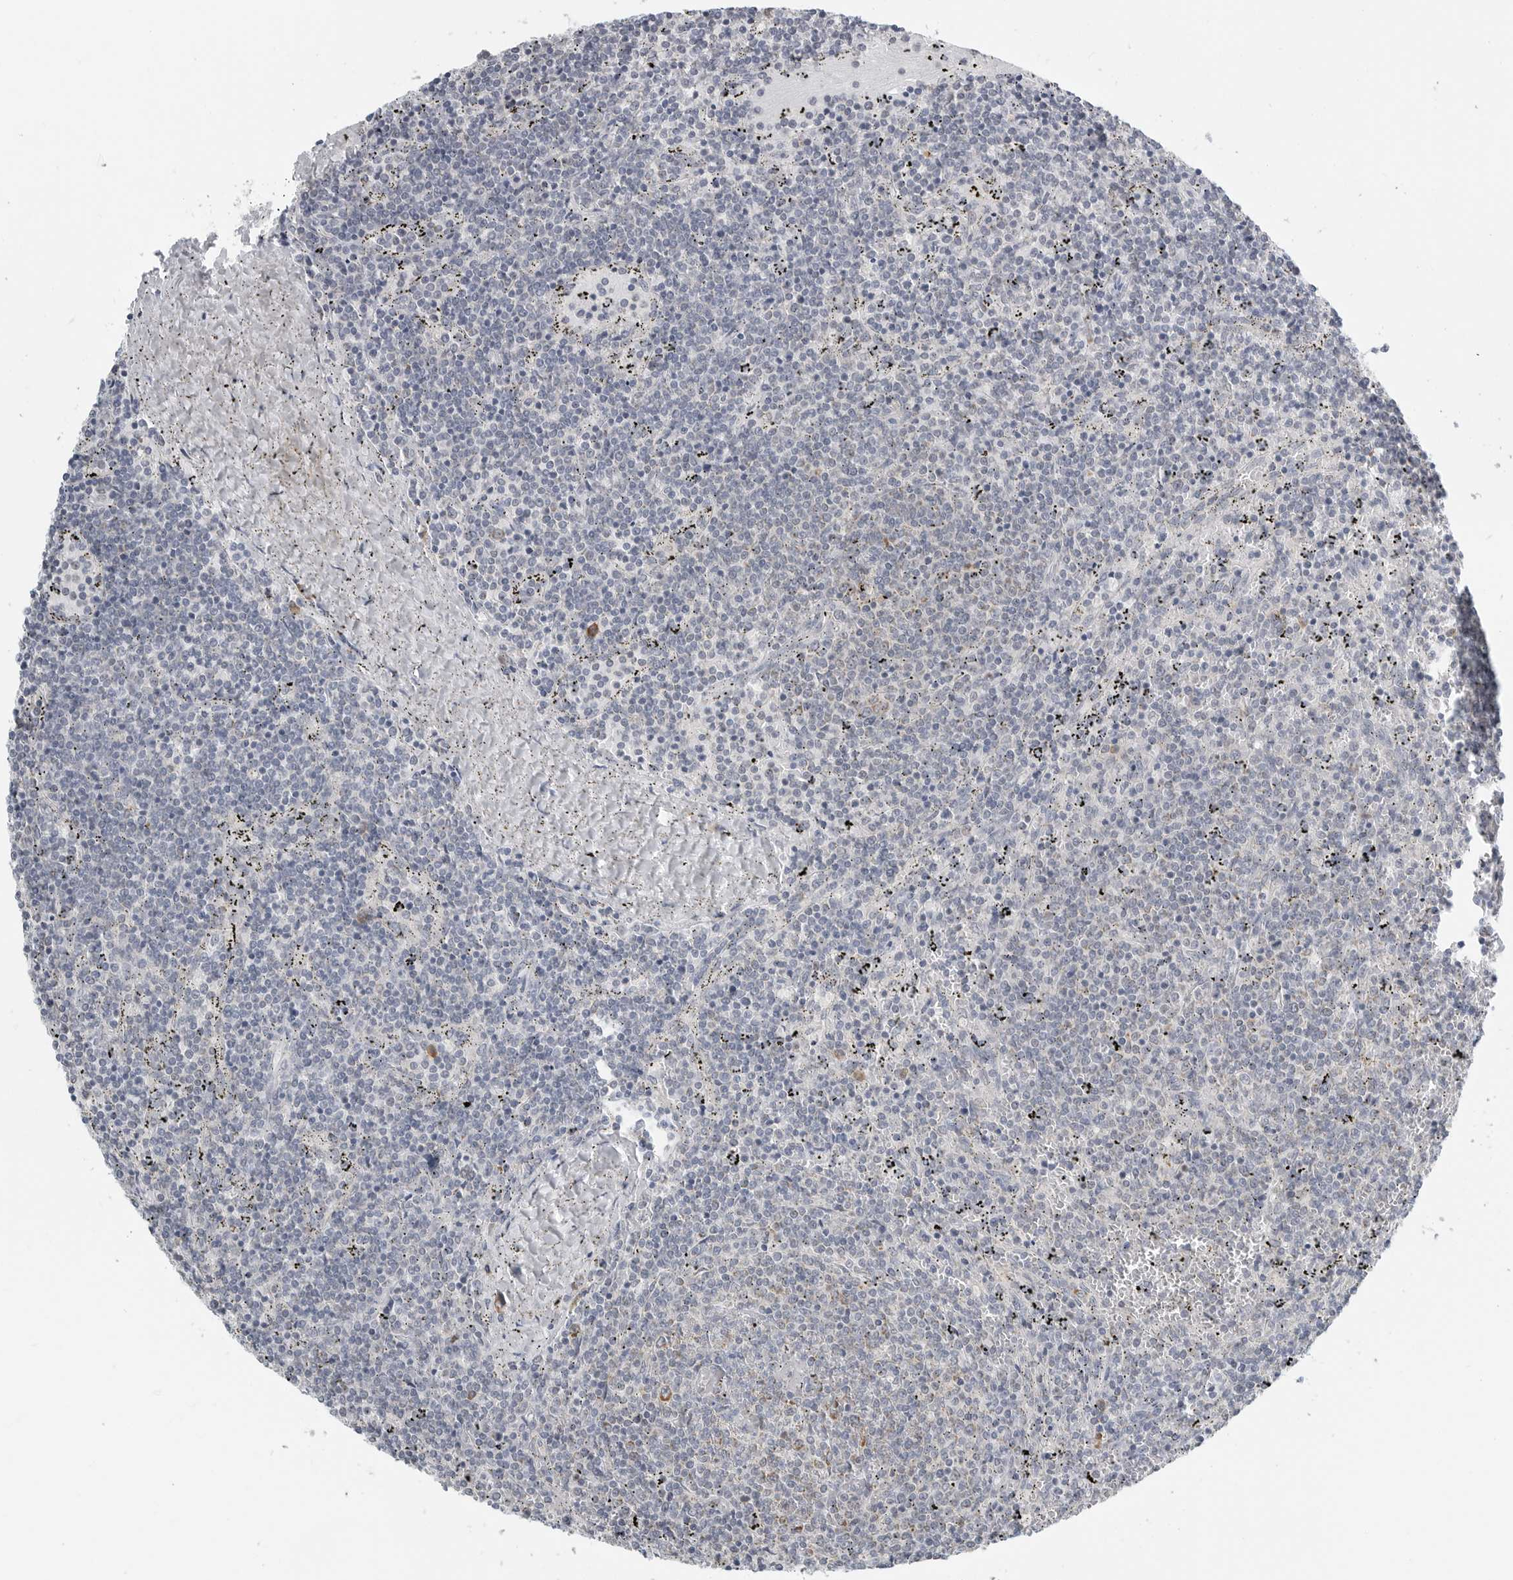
{"staining": {"intensity": "negative", "quantity": "none", "location": "none"}, "tissue": "lymphoma", "cell_type": "Tumor cells", "image_type": "cancer", "snomed": [{"axis": "morphology", "description": "Malignant lymphoma, non-Hodgkin's type, Low grade"}, {"axis": "topography", "description": "Spleen"}], "caption": "High magnification brightfield microscopy of malignant lymphoma, non-Hodgkin's type (low-grade) stained with DAB (brown) and counterstained with hematoxylin (blue): tumor cells show no significant positivity. (Stains: DAB (3,3'-diaminobenzidine) immunohistochemistry with hematoxylin counter stain, Microscopy: brightfield microscopy at high magnification).", "gene": "IL12RB2", "patient": {"sex": "female", "age": 50}}